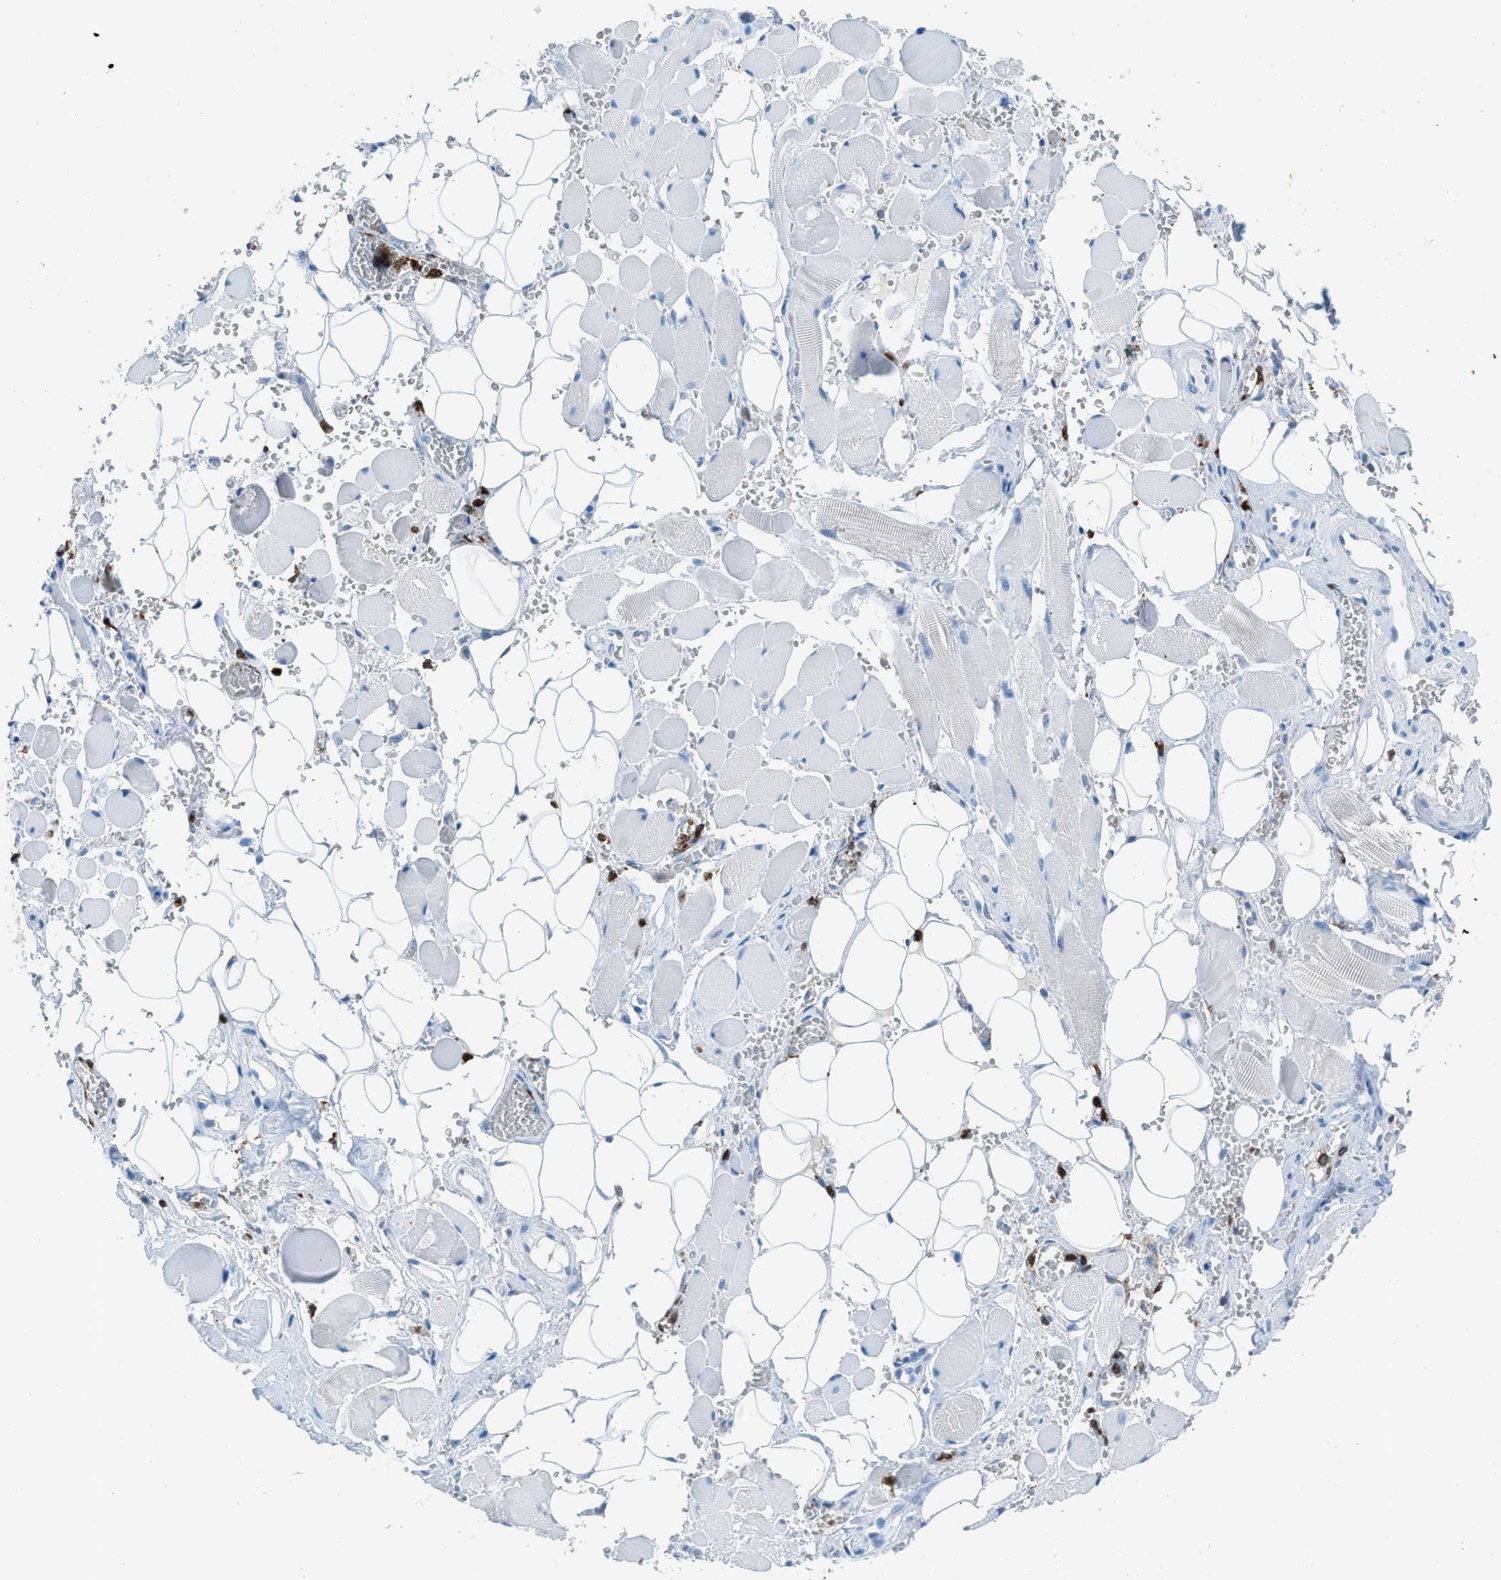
{"staining": {"intensity": "negative", "quantity": "none", "location": "none"}, "tissue": "adipose tissue", "cell_type": "Adipocytes", "image_type": "normal", "snomed": [{"axis": "morphology", "description": "Squamous cell carcinoma, NOS"}, {"axis": "topography", "description": "Oral tissue"}, {"axis": "topography", "description": "Head-Neck"}], "caption": "The image reveals no staining of adipocytes in benign adipose tissue. (DAB (3,3'-diaminobenzidine) immunohistochemistry visualized using brightfield microscopy, high magnification).", "gene": "ITGB2", "patient": {"sex": "female", "age": 50}}